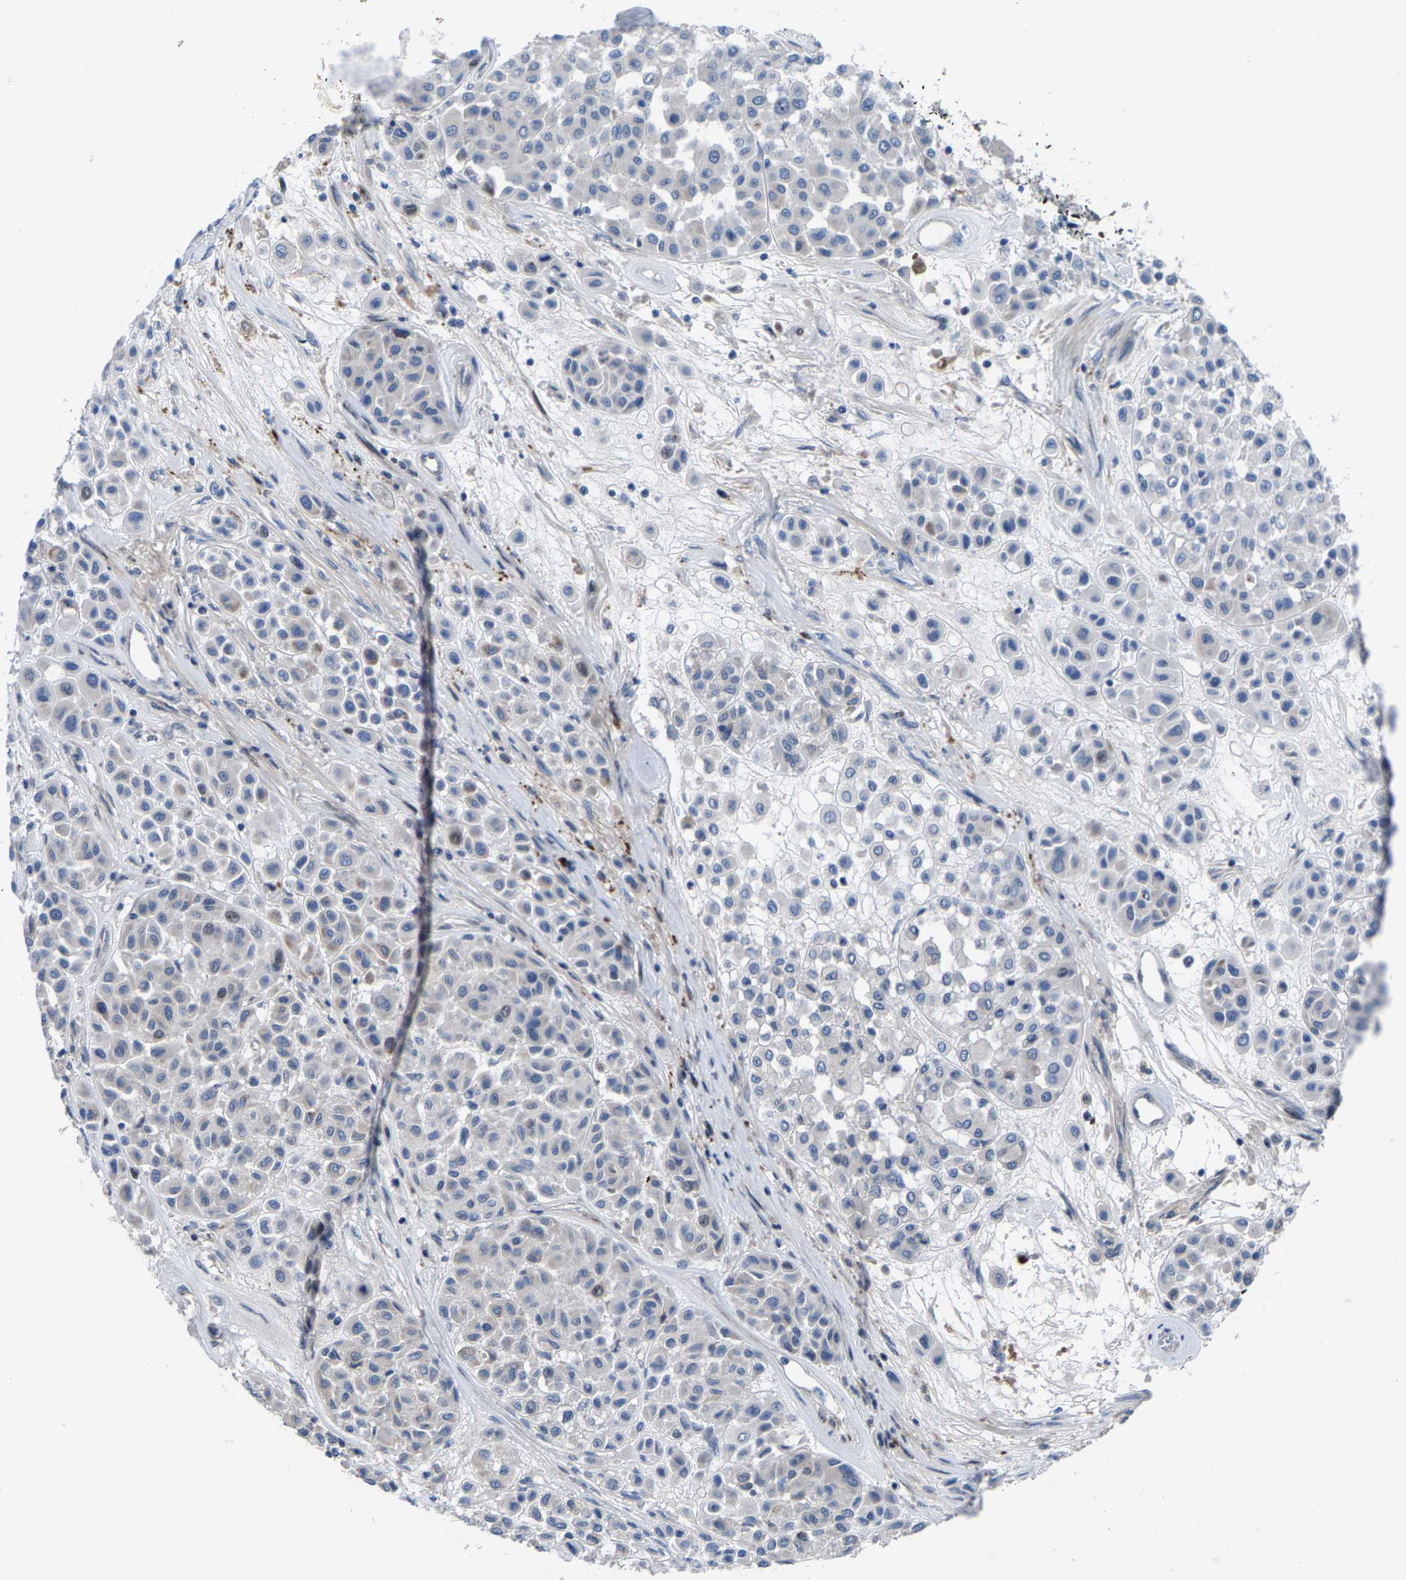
{"staining": {"intensity": "negative", "quantity": "none", "location": "none"}, "tissue": "melanoma", "cell_type": "Tumor cells", "image_type": "cancer", "snomed": [{"axis": "morphology", "description": "Malignant melanoma, Metastatic site"}, {"axis": "topography", "description": "Soft tissue"}], "caption": "Melanoma was stained to show a protein in brown. There is no significant positivity in tumor cells. Brightfield microscopy of immunohistochemistry (IHC) stained with DAB (brown) and hematoxylin (blue), captured at high magnification.", "gene": "HAUS6", "patient": {"sex": "male", "age": 41}}